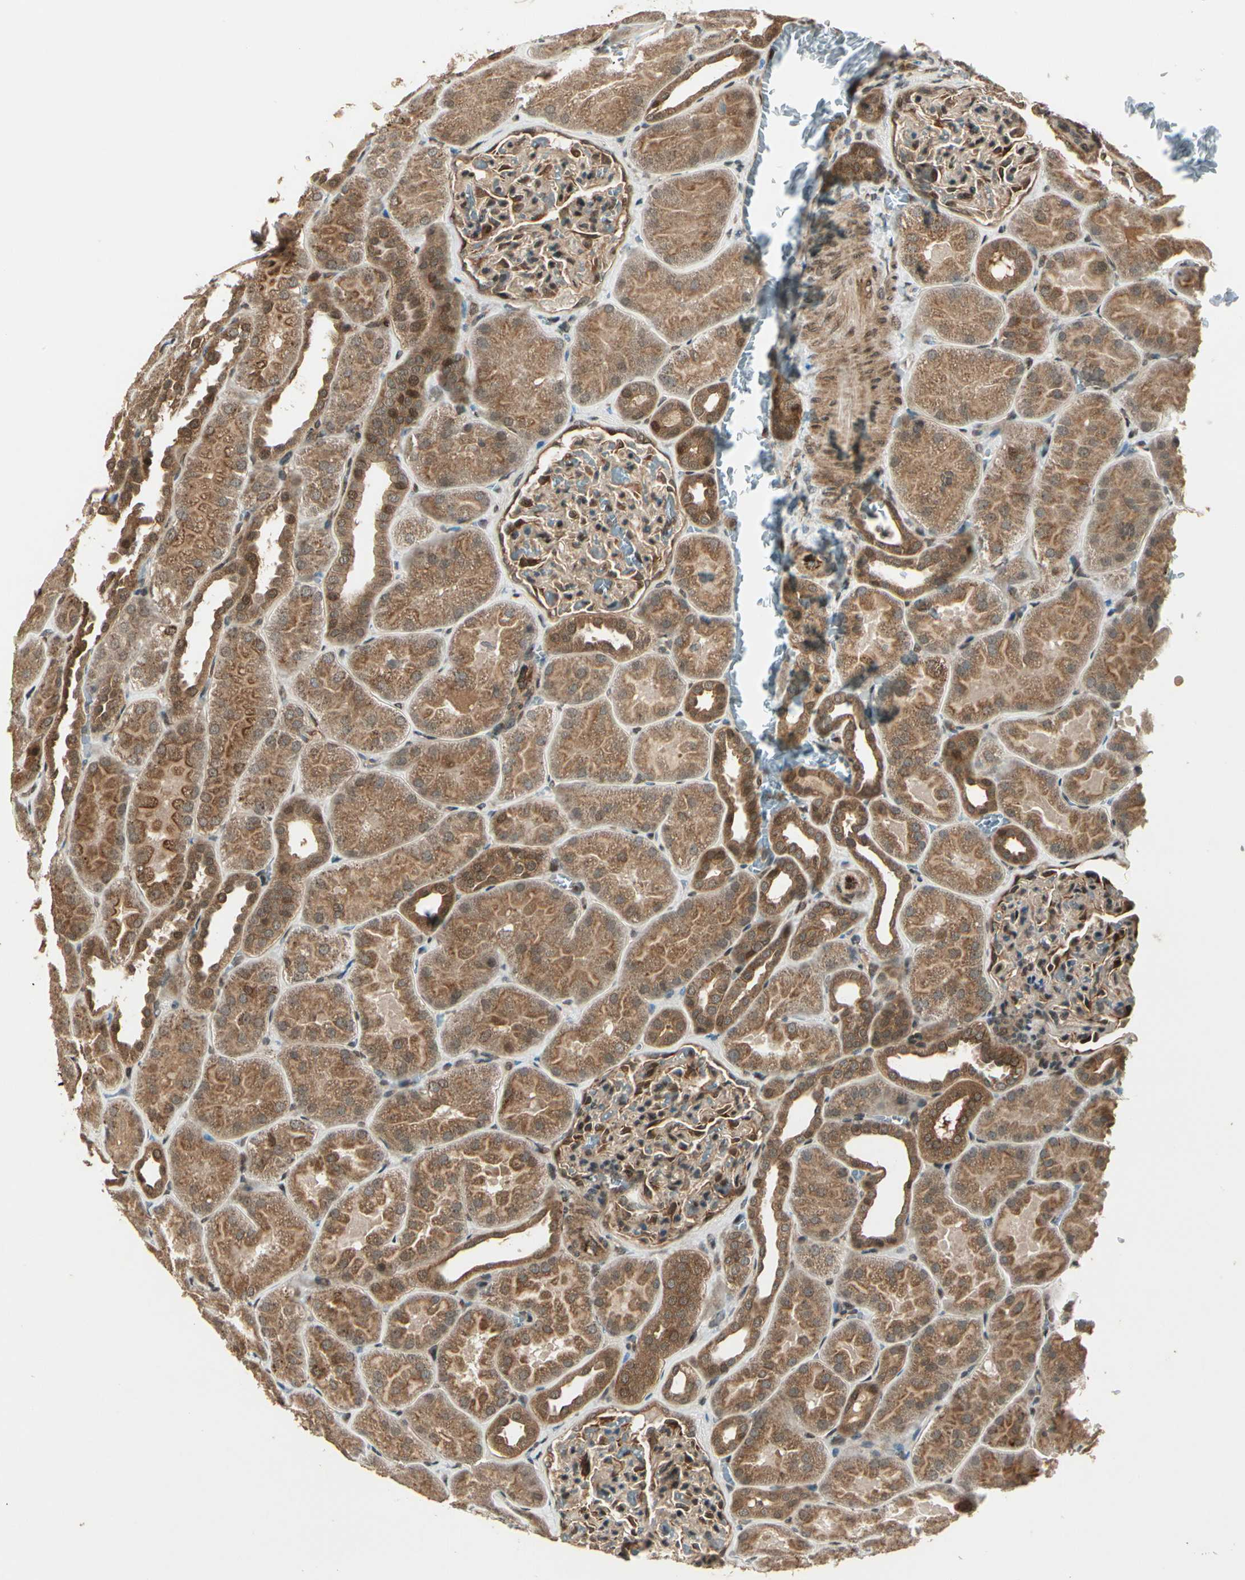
{"staining": {"intensity": "strong", "quantity": "<25%", "location": "cytoplasmic/membranous"}, "tissue": "kidney", "cell_type": "Cells in glomeruli", "image_type": "normal", "snomed": [{"axis": "morphology", "description": "Normal tissue, NOS"}, {"axis": "topography", "description": "Kidney"}], "caption": "Strong cytoplasmic/membranous expression for a protein is present in about <25% of cells in glomeruli of unremarkable kidney using IHC.", "gene": "GLUL", "patient": {"sex": "male", "age": 28}}